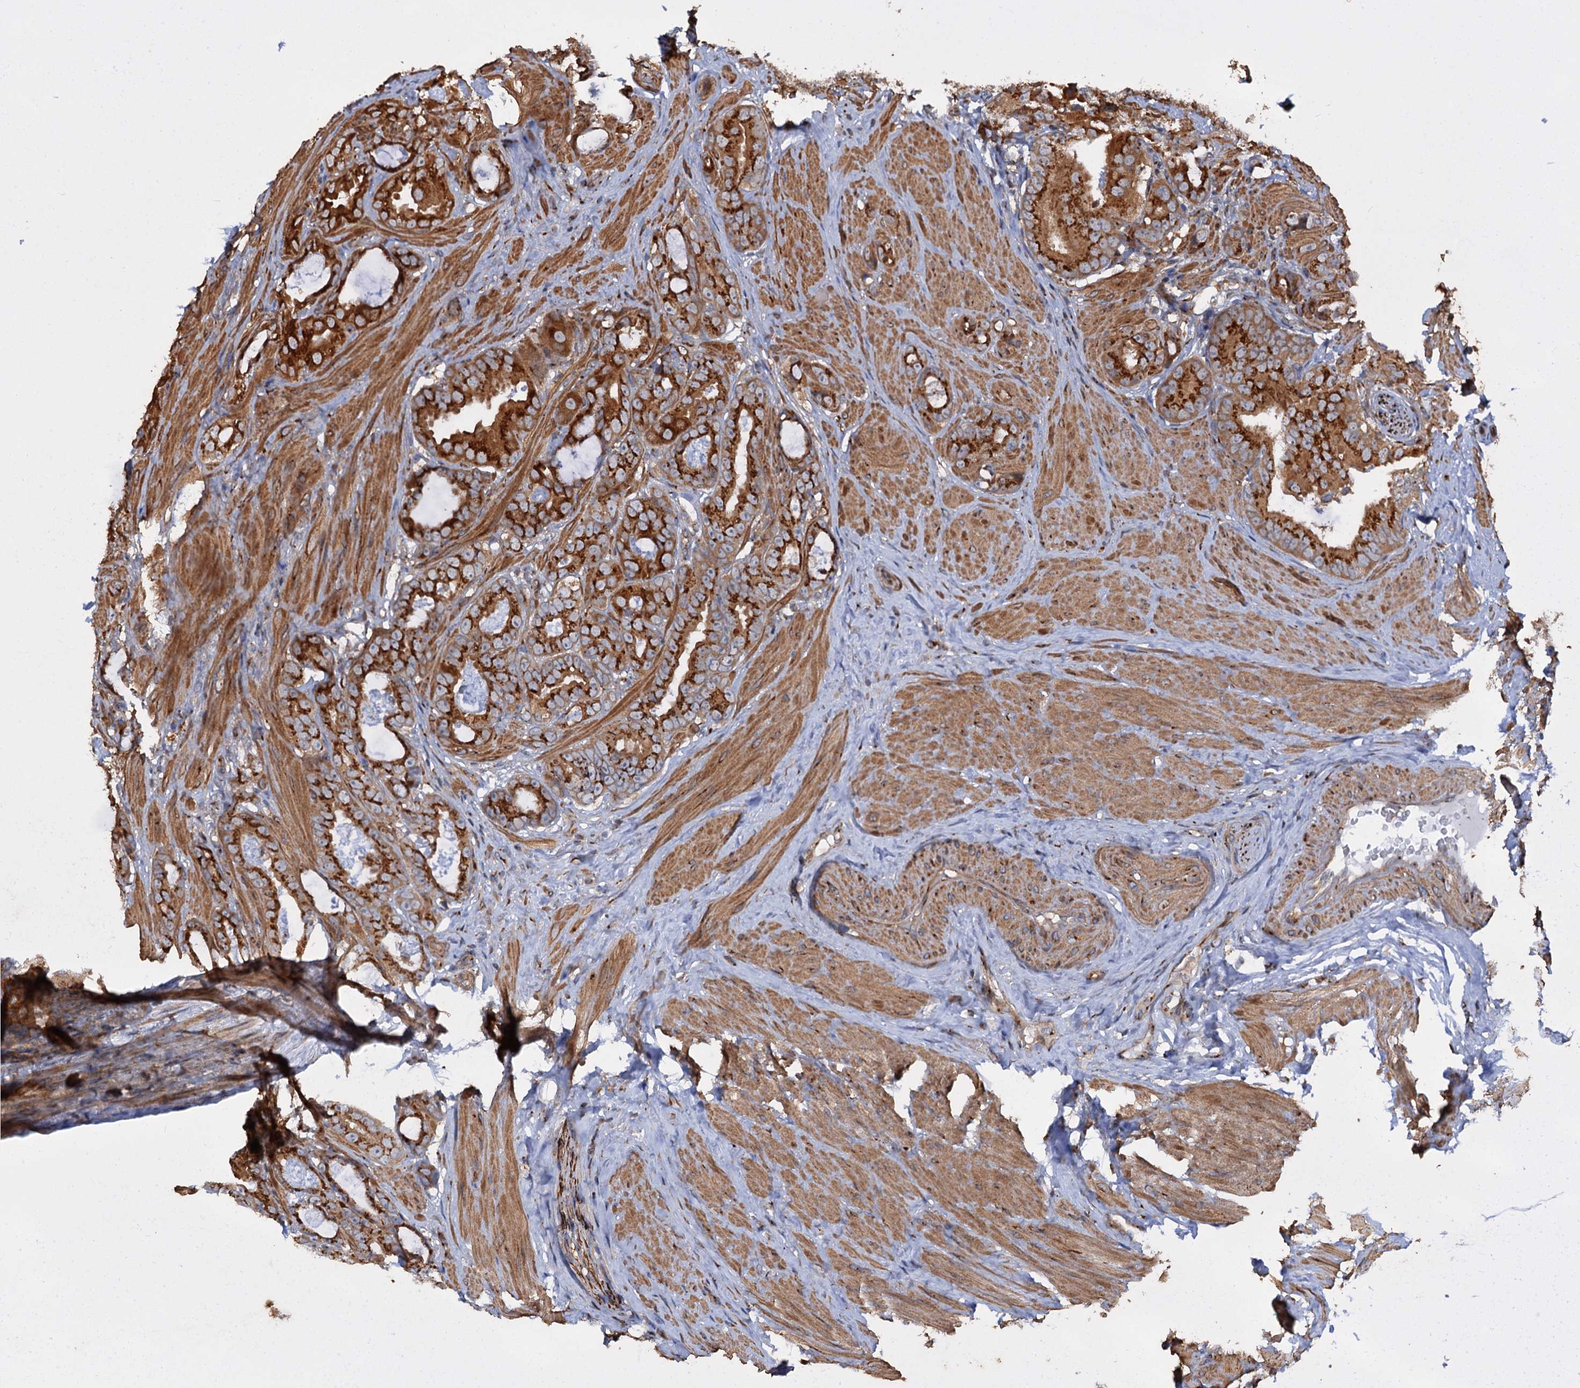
{"staining": {"intensity": "strong", "quantity": ">75%", "location": "cytoplasmic/membranous"}, "tissue": "prostate cancer", "cell_type": "Tumor cells", "image_type": "cancer", "snomed": [{"axis": "morphology", "description": "Adenocarcinoma, Low grade"}, {"axis": "topography", "description": "Prostate"}], "caption": "There is high levels of strong cytoplasmic/membranous staining in tumor cells of prostate cancer (adenocarcinoma (low-grade)), as demonstrated by immunohistochemical staining (brown color).", "gene": "ANKRD26", "patient": {"sex": "male", "age": 71}}